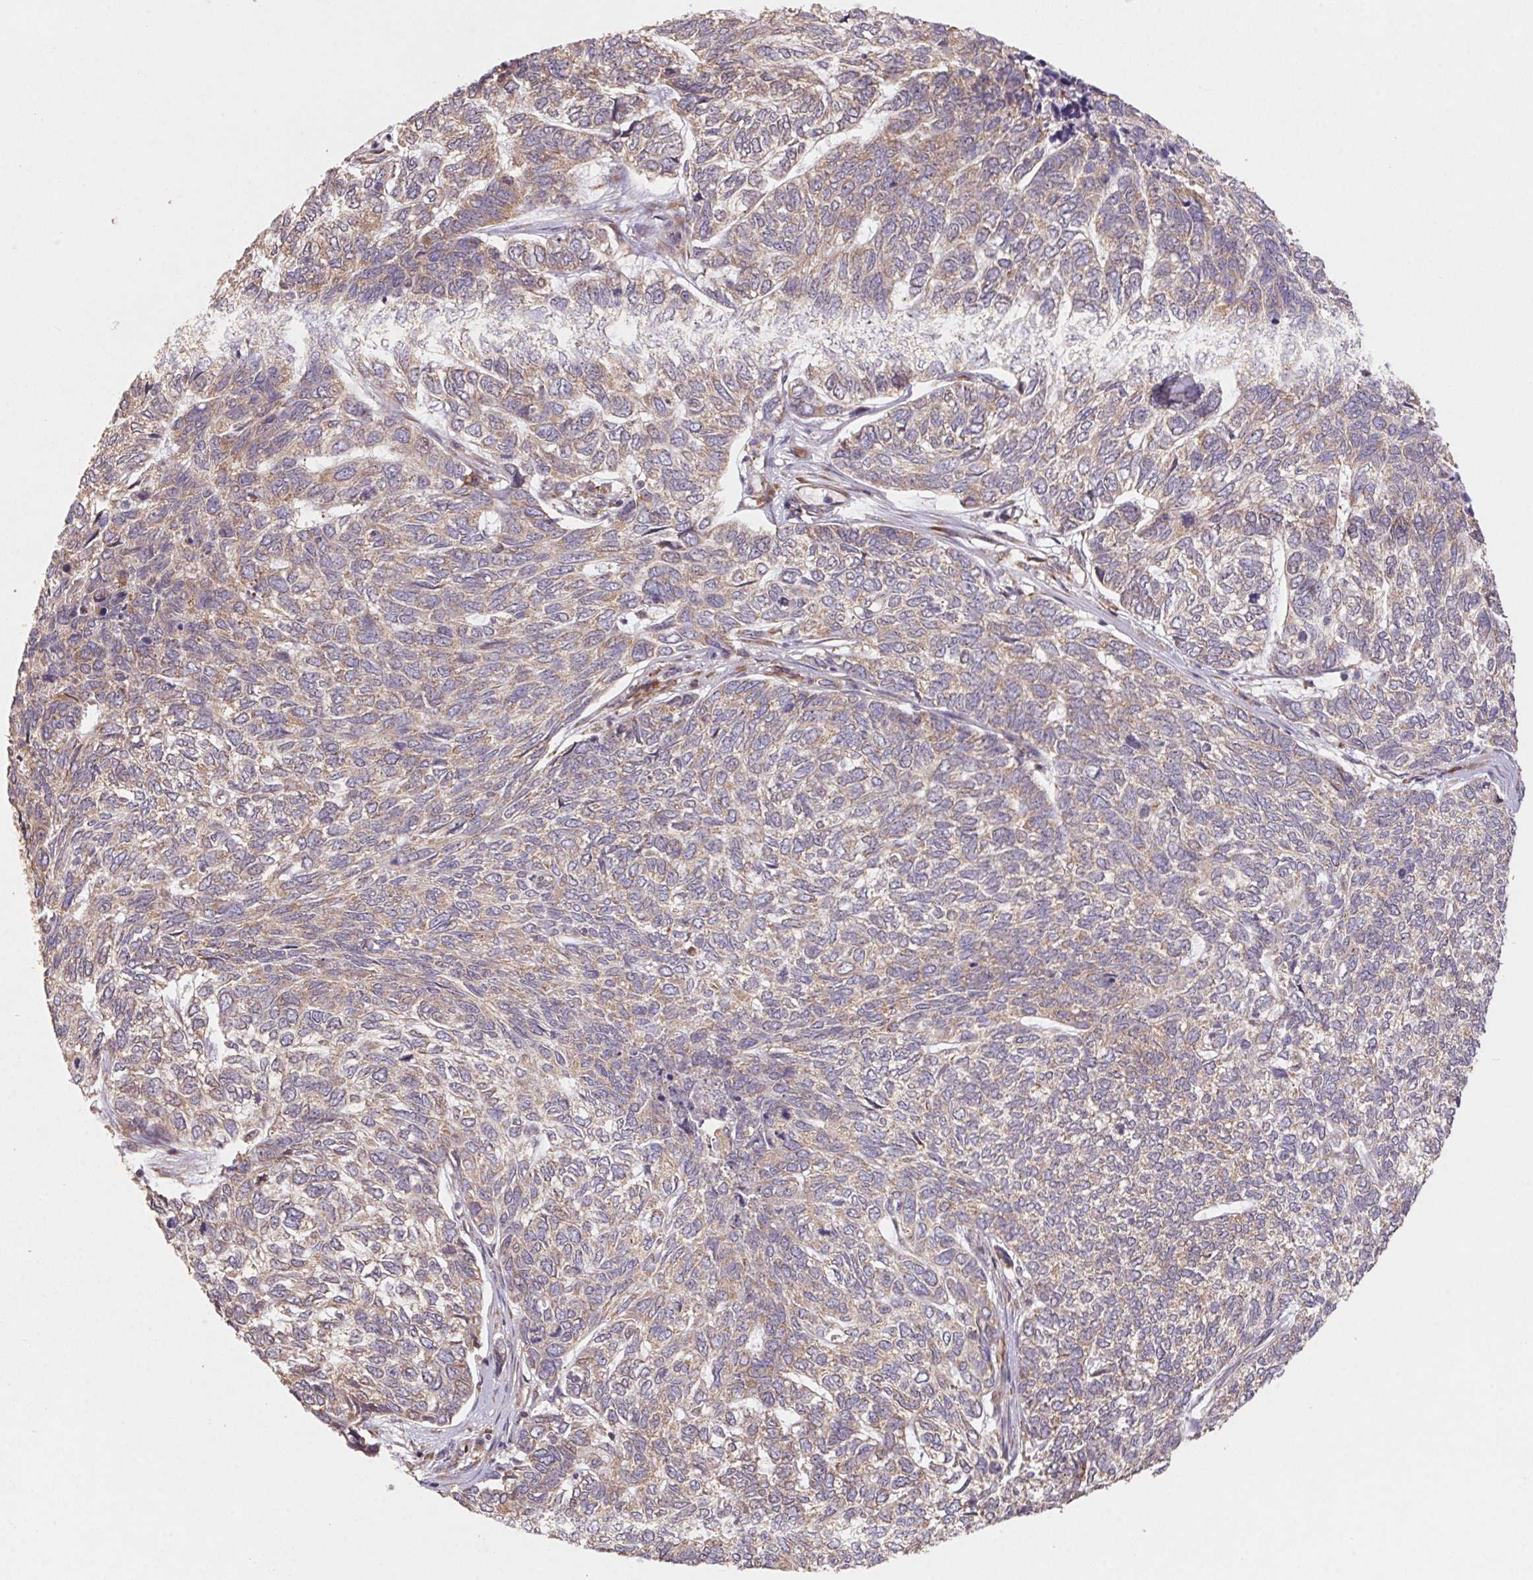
{"staining": {"intensity": "weak", "quantity": "25%-75%", "location": "cytoplasmic/membranous"}, "tissue": "skin cancer", "cell_type": "Tumor cells", "image_type": "cancer", "snomed": [{"axis": "morphology", "description": "Basal cell carcinoma"}, {"axis": "topography", "description": "Skin"}], "caption": "Protein expression by immunohistochemistry exhibits weak cytoplasmic/membranous positivity in about 25%-75% of tumor cells in basal cell carcinoma (skin).", "gene": "RPL27A", "patient": {"sex": "female", "age": 65}}